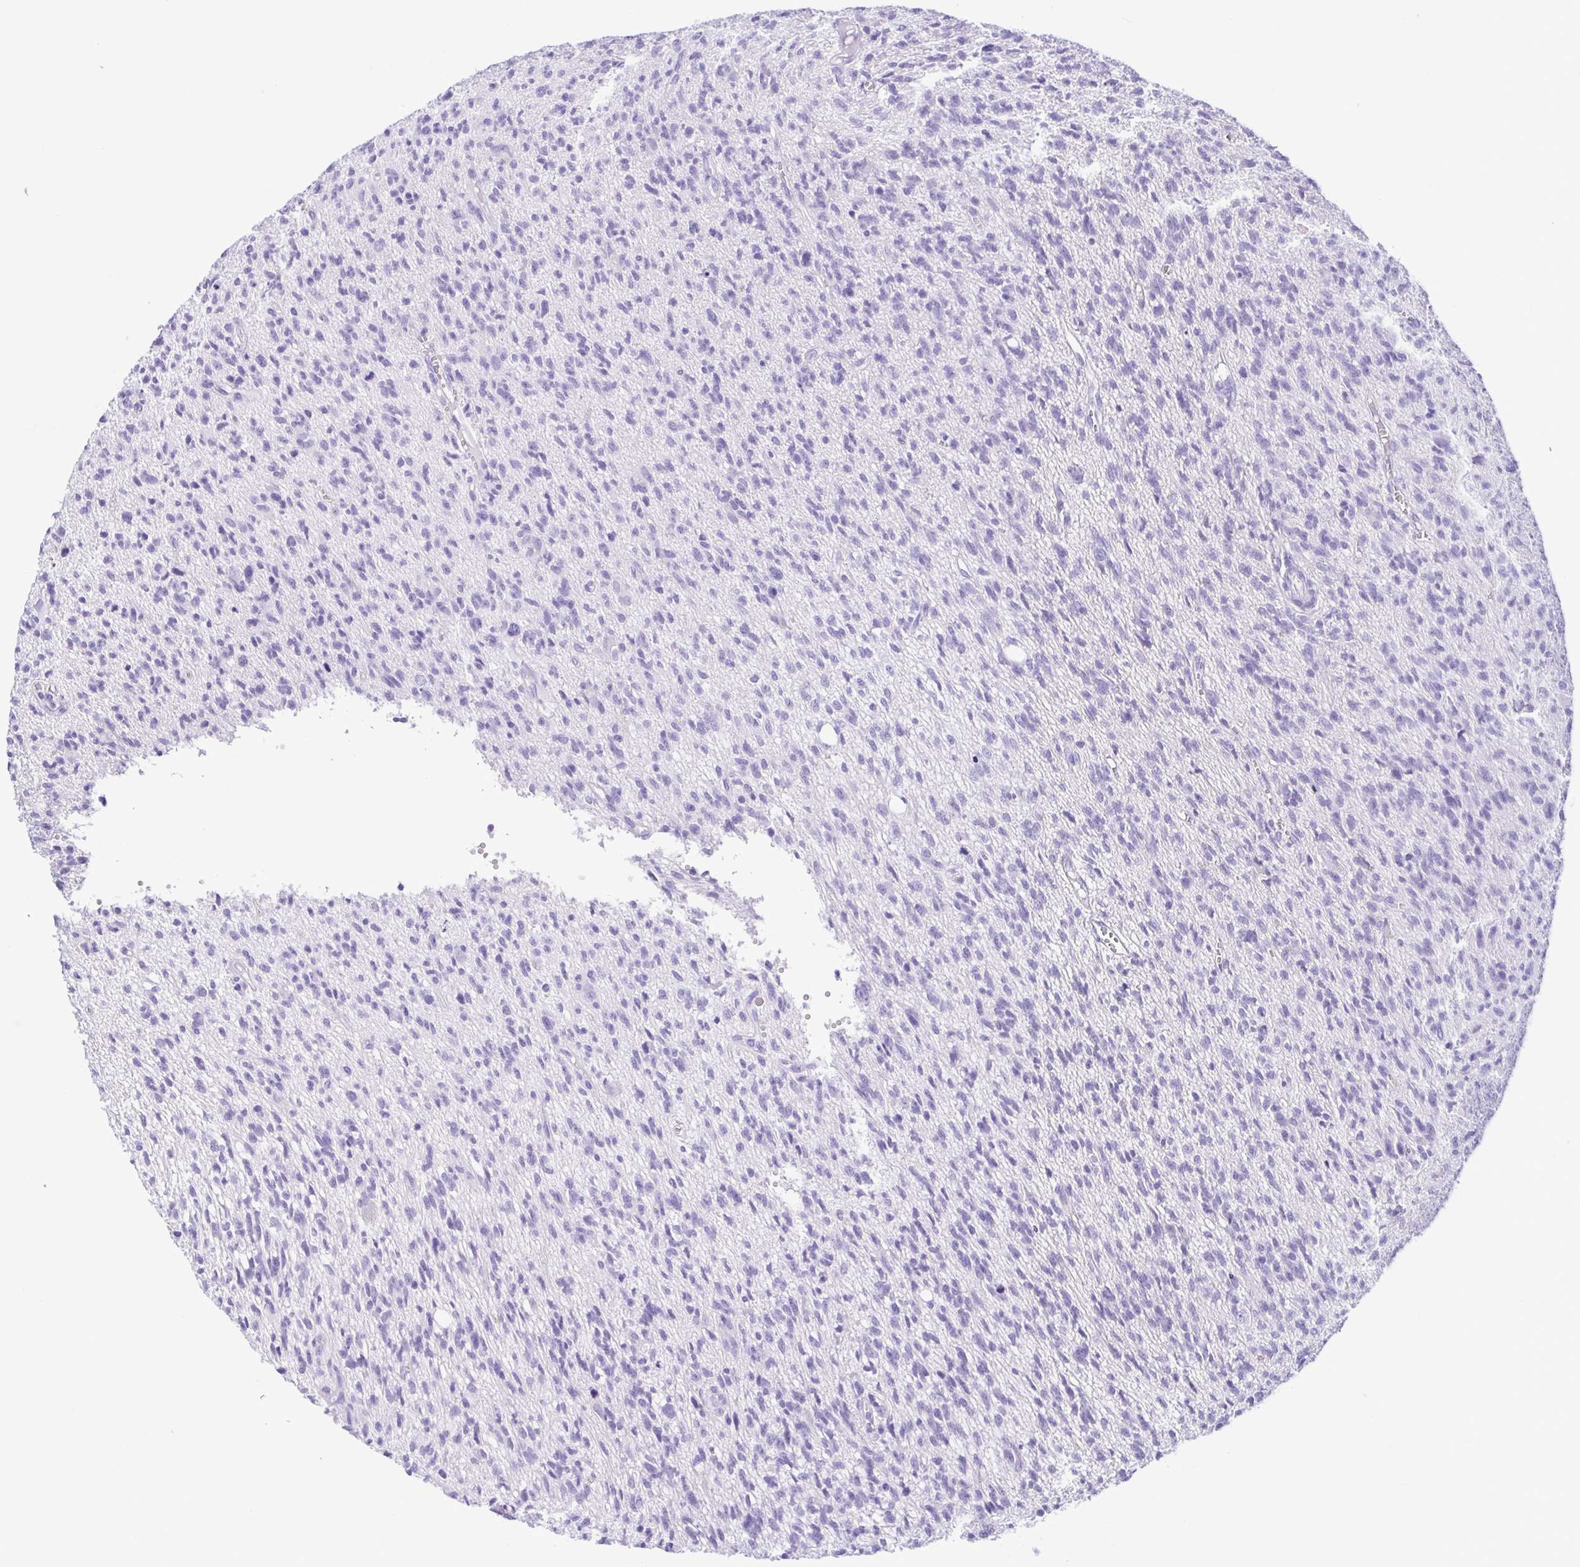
{"staining": {"intensity": "negative", "quantity": "none", "location": "none"}, "tissue": "glioma", "cell_type": "Tumor cells", "image_type": "cancer", "snomed": [{"axis": "morphology", "description": "Glioma, malignant, Low grade"}, {"axis": "topography", "description": "Brain"}], "caption": "Immunohistochemistry (IHC) micrograph of neoplastic tissue: human glioma stained with DAB (3,3'-diaminobenzidine) displays no significant protein positivity in tumor cells.", "gene": "OVGP1", "patient": {"sex": "male", "age": 64}}